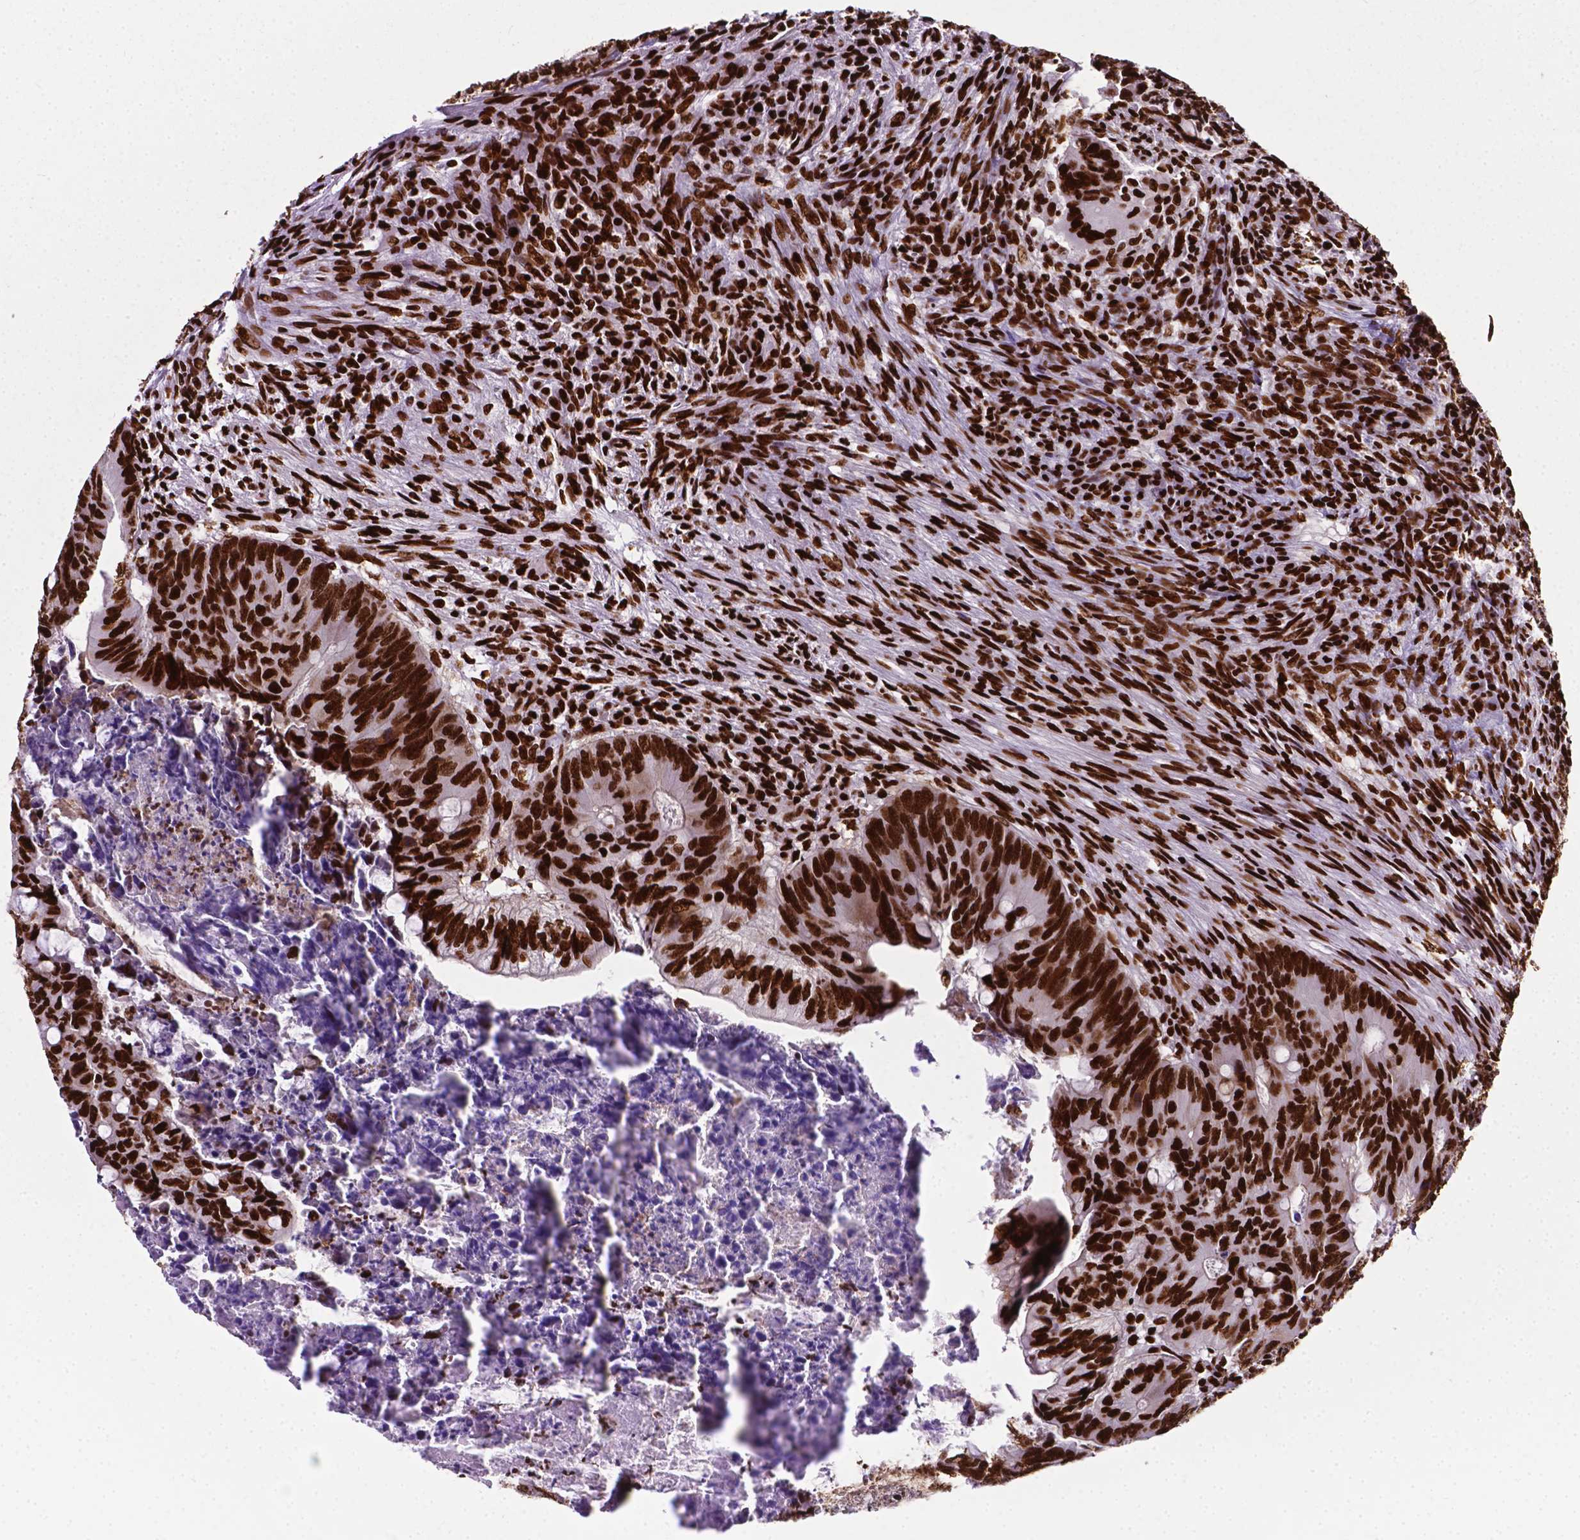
{"staining": {"intensity": "strong", "quantity": ">75%", "location": "nuclear"}, "tissue": "colorectal cancer", "cell_type": "Tumor cells", "image_type": "cancer", "snomed": [{"axis": "morphology", "description": "Adenocarcinoma, NOS"}, {"axis": "topography", "description": "Colon"}], "caption": "Adenocarcinoma (colorectal) stained with a brown dye displays strong nuclear positive expression in approximately >75% of tumor cells.", "gene": "SMIM5", "patient": {"sex": "female", "age": 74}}